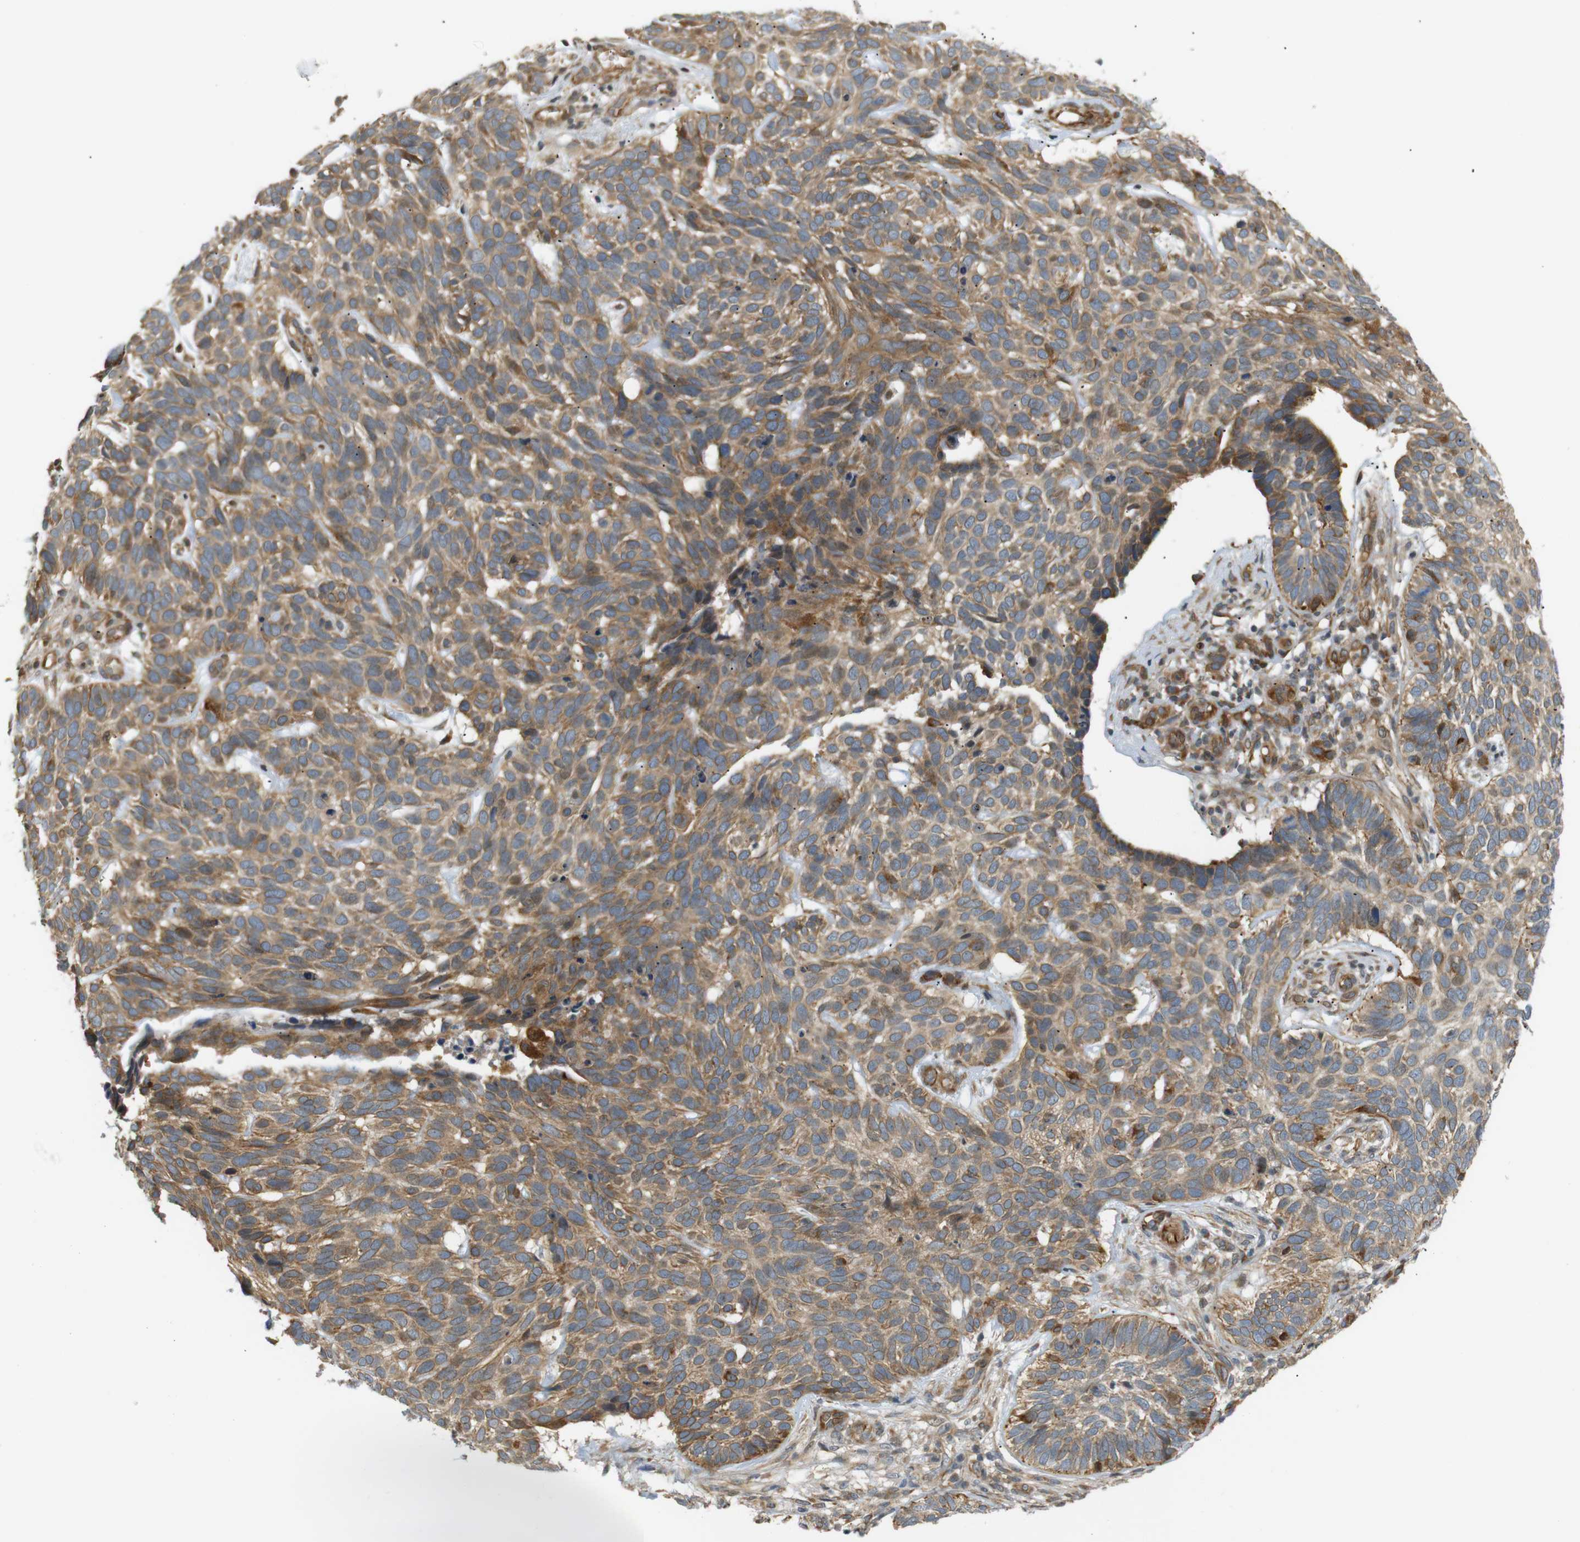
{"staining": {"intensity": "moderate", "quantity": ">75%", "location": "cytoplasmic/membranous"}, "tissue": "skin cancer", "cell_type": "Tumor cells", "image_type": "cancer", "snomed": [{"axis": "morphology", "description": "Basal cell carcinoma"}, {"axis": "topography", "description": "Skin"}], "caption": "Immunohistochemical staining of skin basal cell carcinoma exhibits moderate cytoplasmic/membranous protein expression in about >75% of tumor cells.", "gene": "RPTOR", "patient": {"sex": "male", "age": 87}}